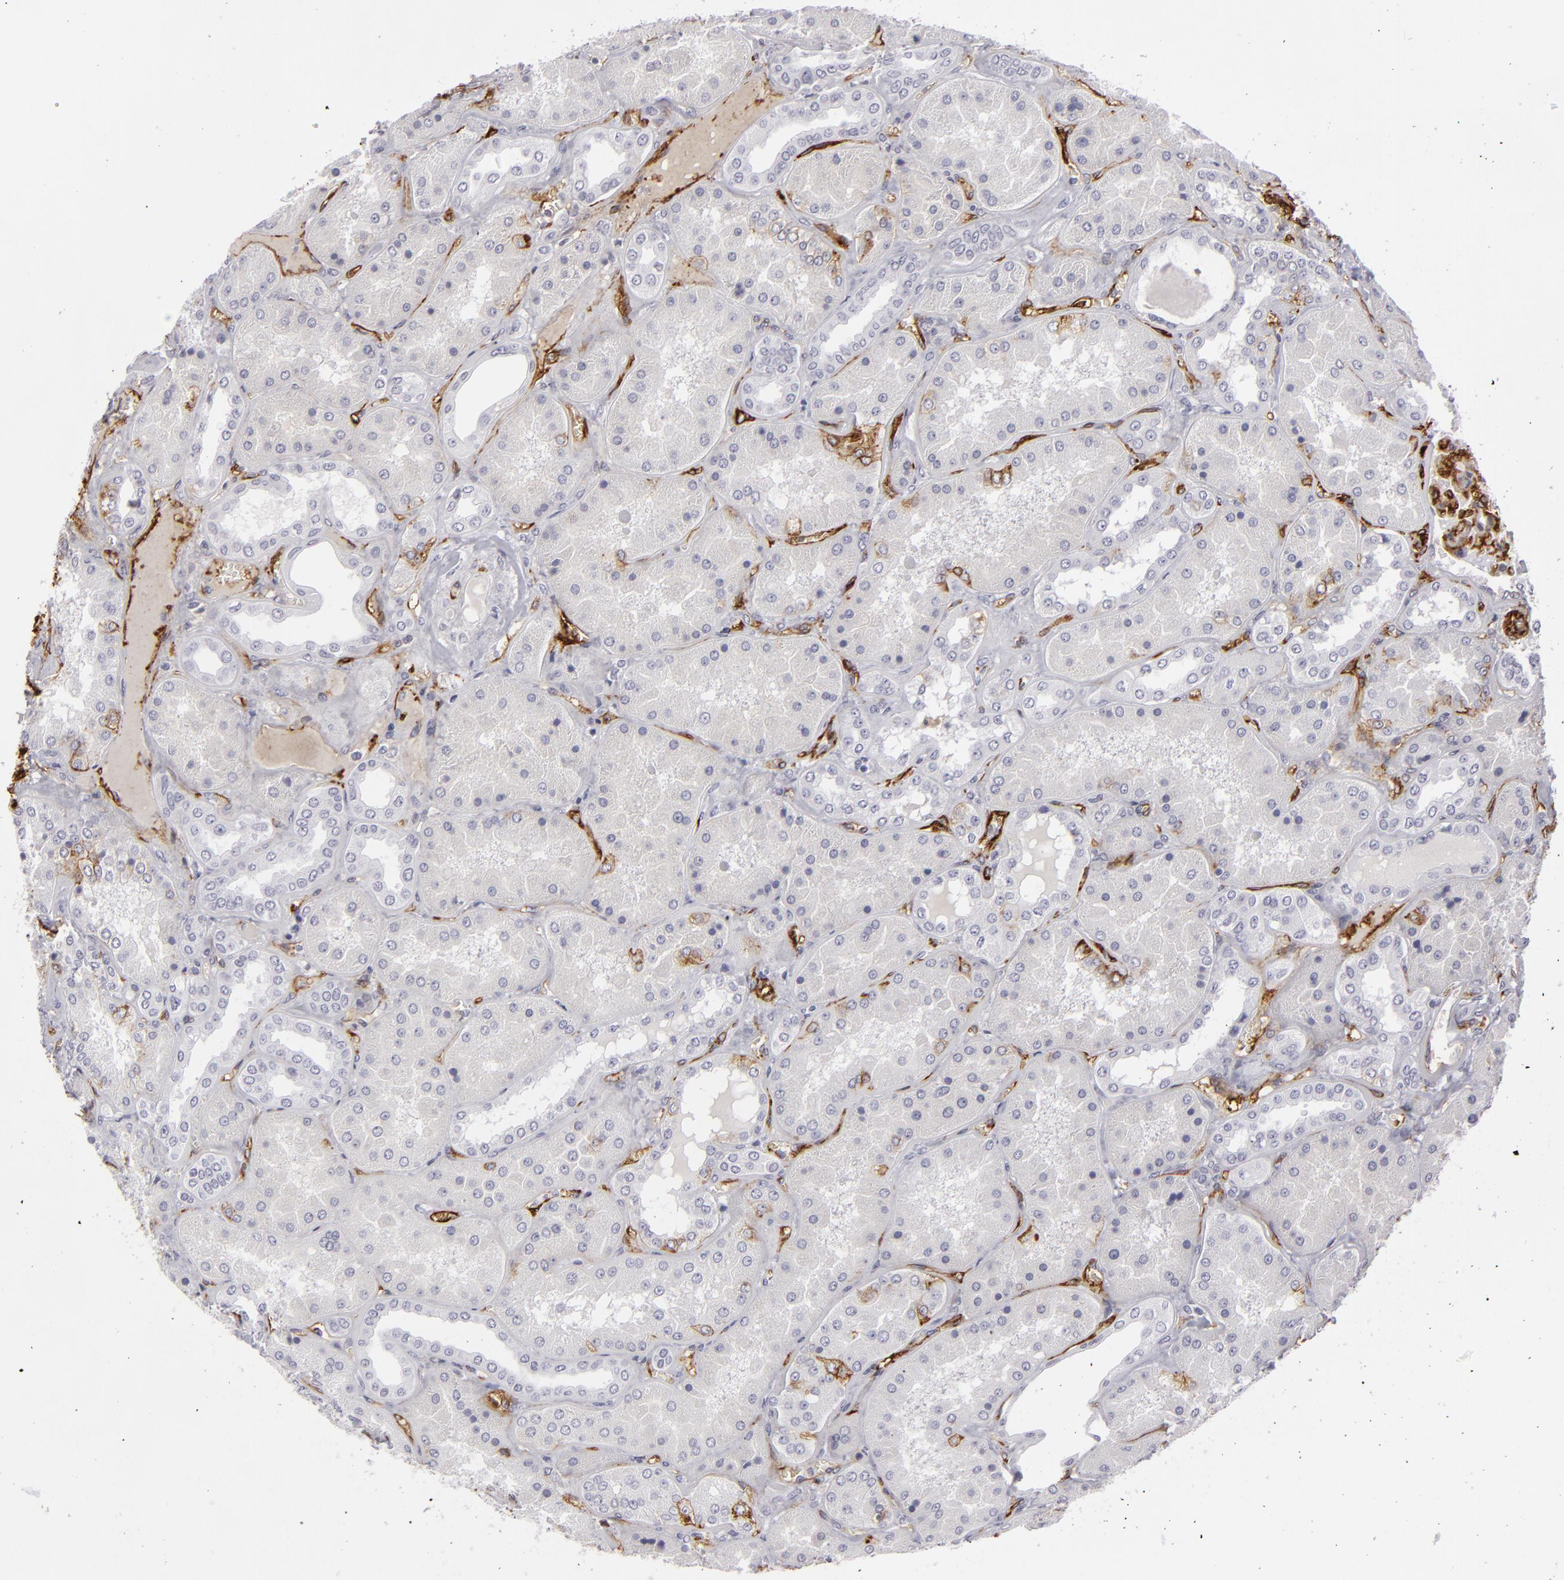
{"staining": {"intensity": "strong", "quantity": ">75%", "location": "cytoplasmic/membranous"}, "tissue": "kidney", "cell_type": "Cells in glomeruli", "image_type": "normal", "snomed": [{"axis": "morphology", "description": "Normal tissue, NOS"}, {"axis": "topography", "description": "Kidney"}], "caption": "Strong cytoplasmic/membranous positivity for a protein is seen in about >75% of cells in glomeruli of benign kidney using immunohistochemistry.", "gene": "MCAM", "patient": {"sex": "female", "age": 56}}